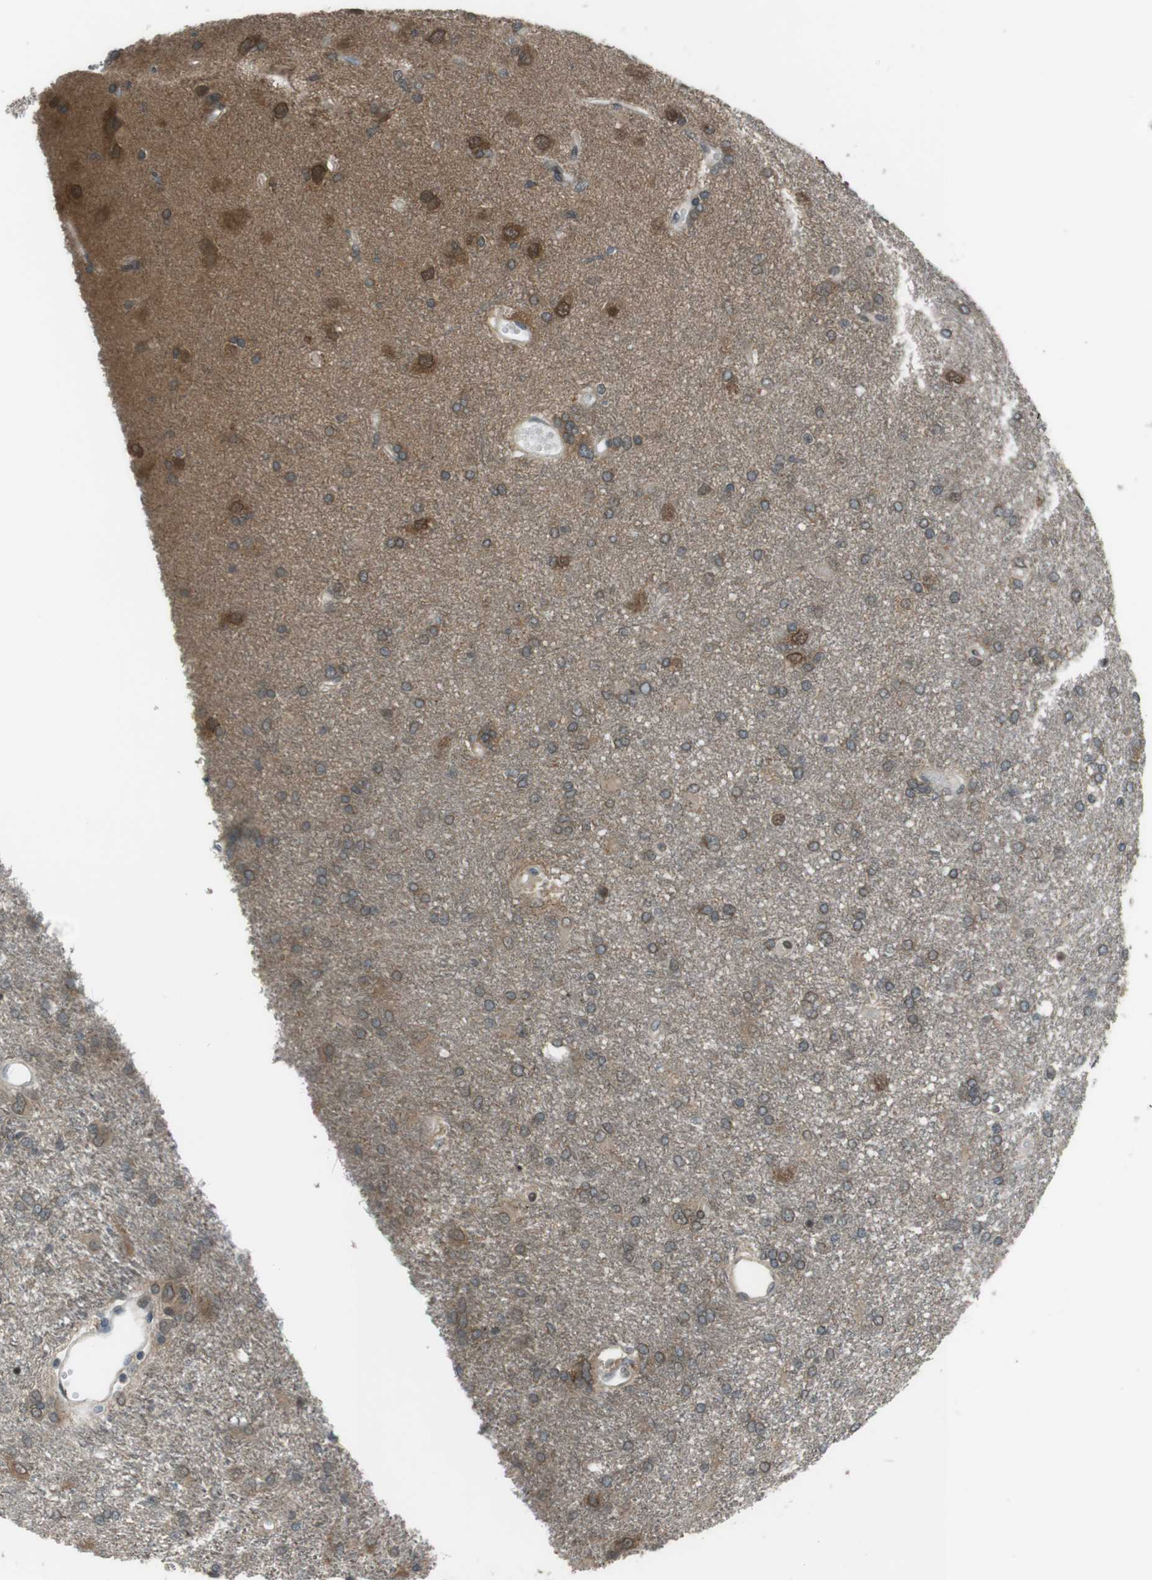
{"staining": {"intensity": "moderate", "quantity": "<25%", "location": "cytoplasmic/membranous"}, "tissue": "glioma", "cell_type": "Tumor cells", "image_type": "cancer", "snomed": [{"axis": "morphology", "description": "Glioma, malignant, High grade"}, {"axis": "topography", "description": "Brain"}], "caption": "Glioma stained with a brown dye demonstrates moderate cytoplasmic/membranous positive staining in approximately <25% of tumor cells.", "gene": "SLITRK5", "patient": {"sex": "female", "age": 59}}